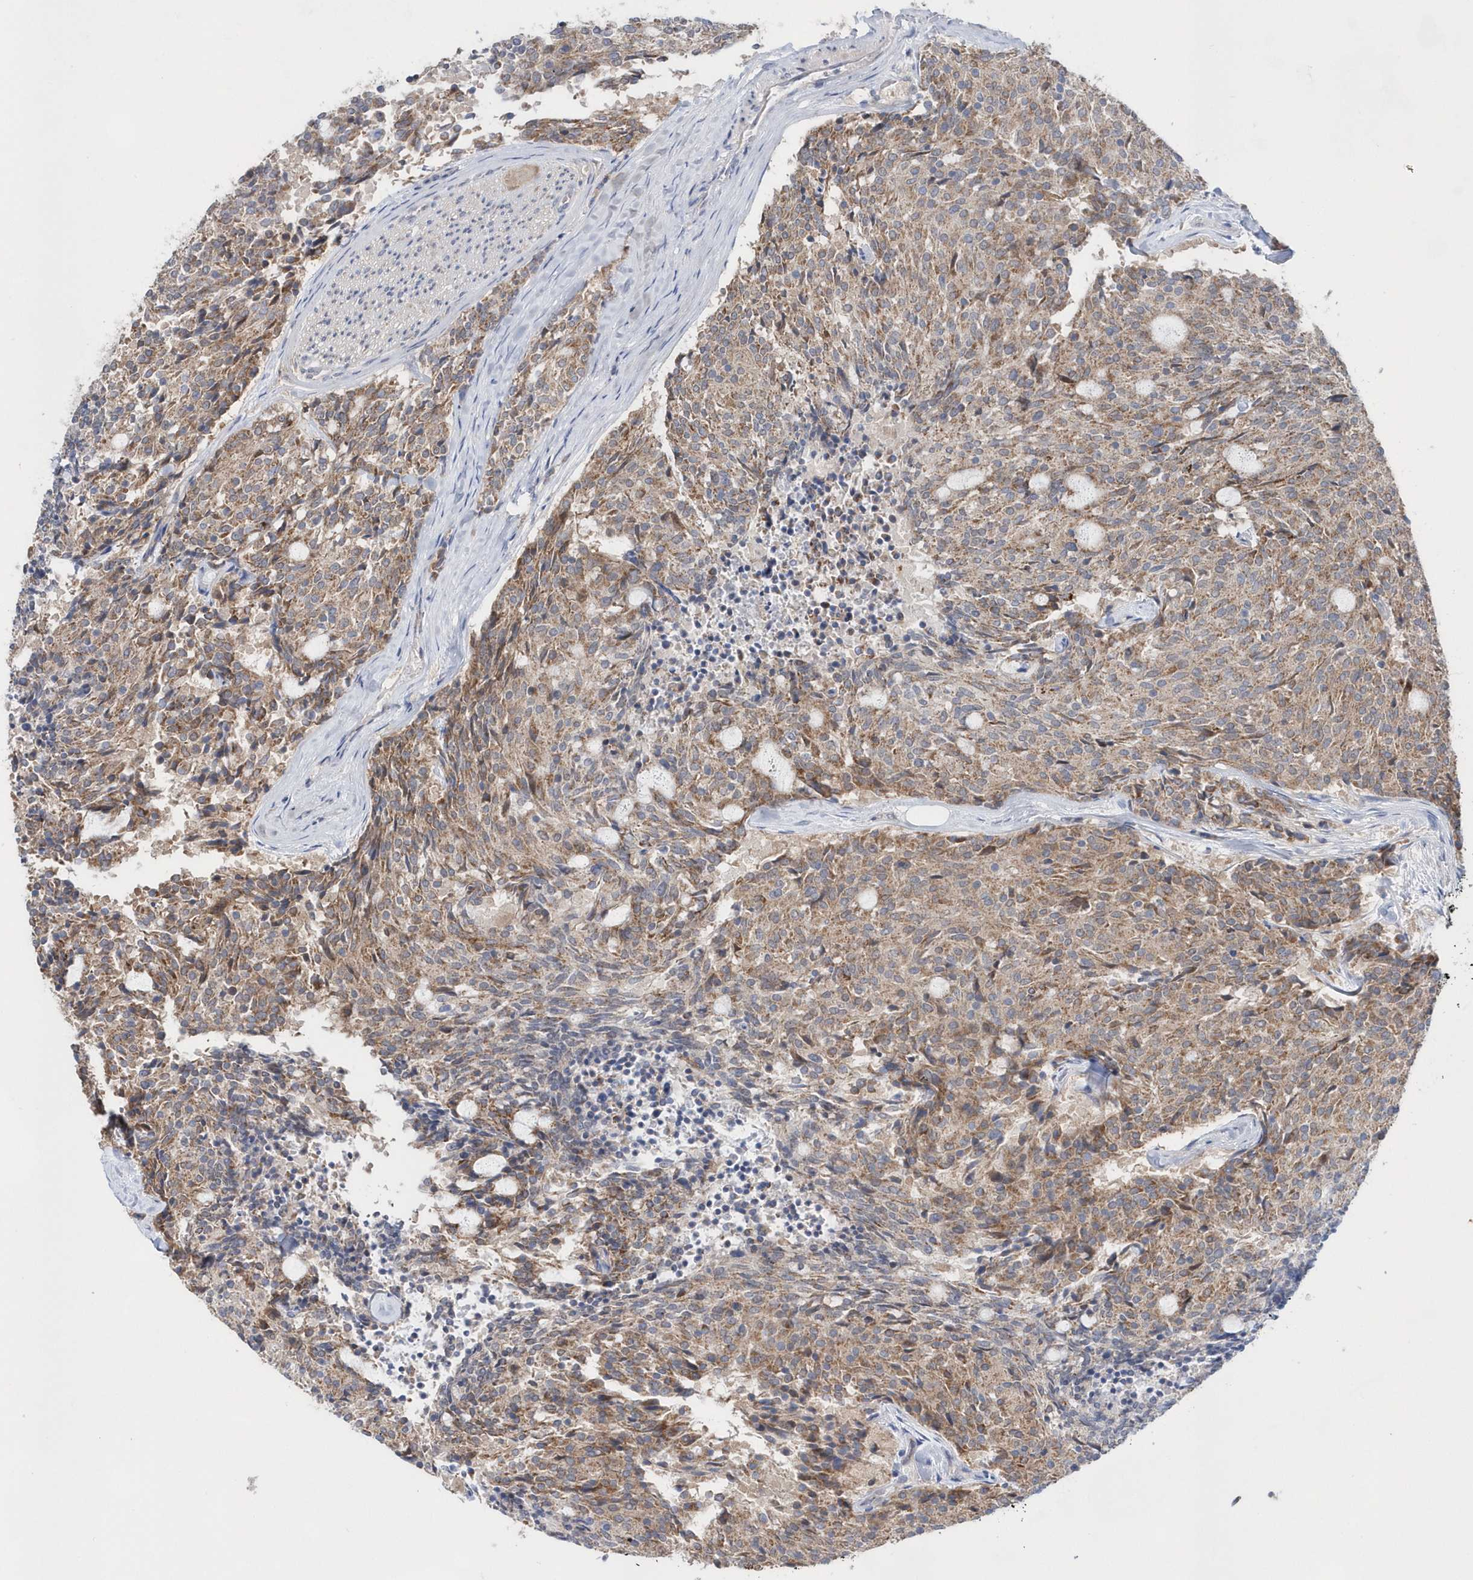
{"staining": {"intensity": "moderate", "quantity": ">75%", "location": "cytoplasmic/membranous"}, "tissue": "carcinoid", "cell_type": "Tumor cells", "image_type": "cancer", "snomed": [{"axis": "morphology", "description": "Carcinoid, malignant, NOS"}, {"axis": "topography", "description": "Pancreas"}], "caption": "Brown immunohistochemical staining in human malignant carcinoid exhibits moderate cytoplasmic/membranous positivity in approximately >75% of tumor cells.", "gene": "BDH2", "patient": {"sex": "female", "age": 54}}